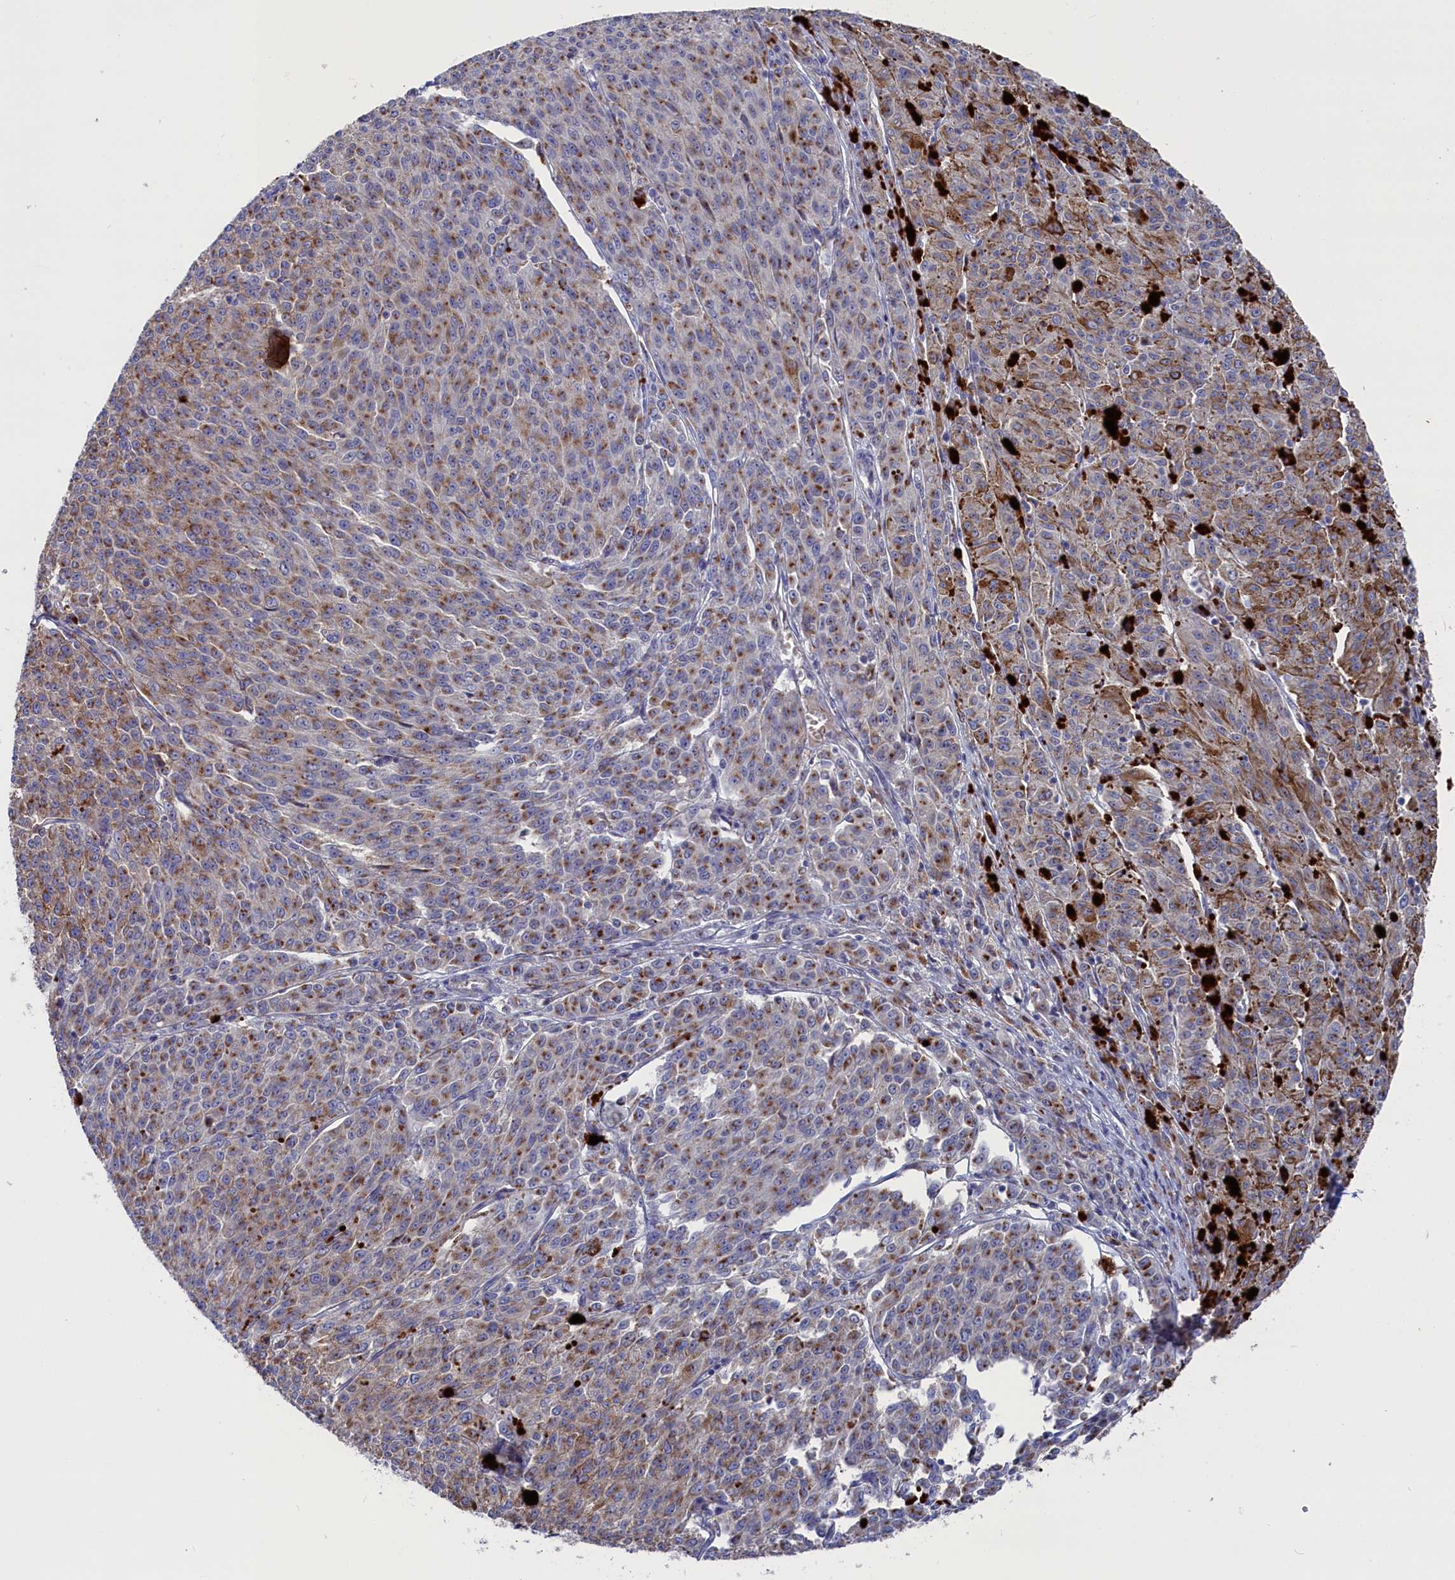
{"staining": {"intensity": "moderate", "quantity": "25%-75%", "location": "cytoplasmic/membranous"}, "tissue": "melanoma", "cell_type": "Tumor cells", "image_type": "cancer", "snomed": [{"axis": "morphology", "description": "Malignant melanoma, NOS"}, {"axis": "topography", "description": "Skin"}], "caption": "Immunohistochemistry (IHC) histopathology image of human melanoma stained for a protein (brown), which displays medium levels of moderate cytoplasmic/membranous positivity in approximately 25%-75% of tumor cells.", "gene": "GPR108", "patient": {"sex": "female", "age": 52}}